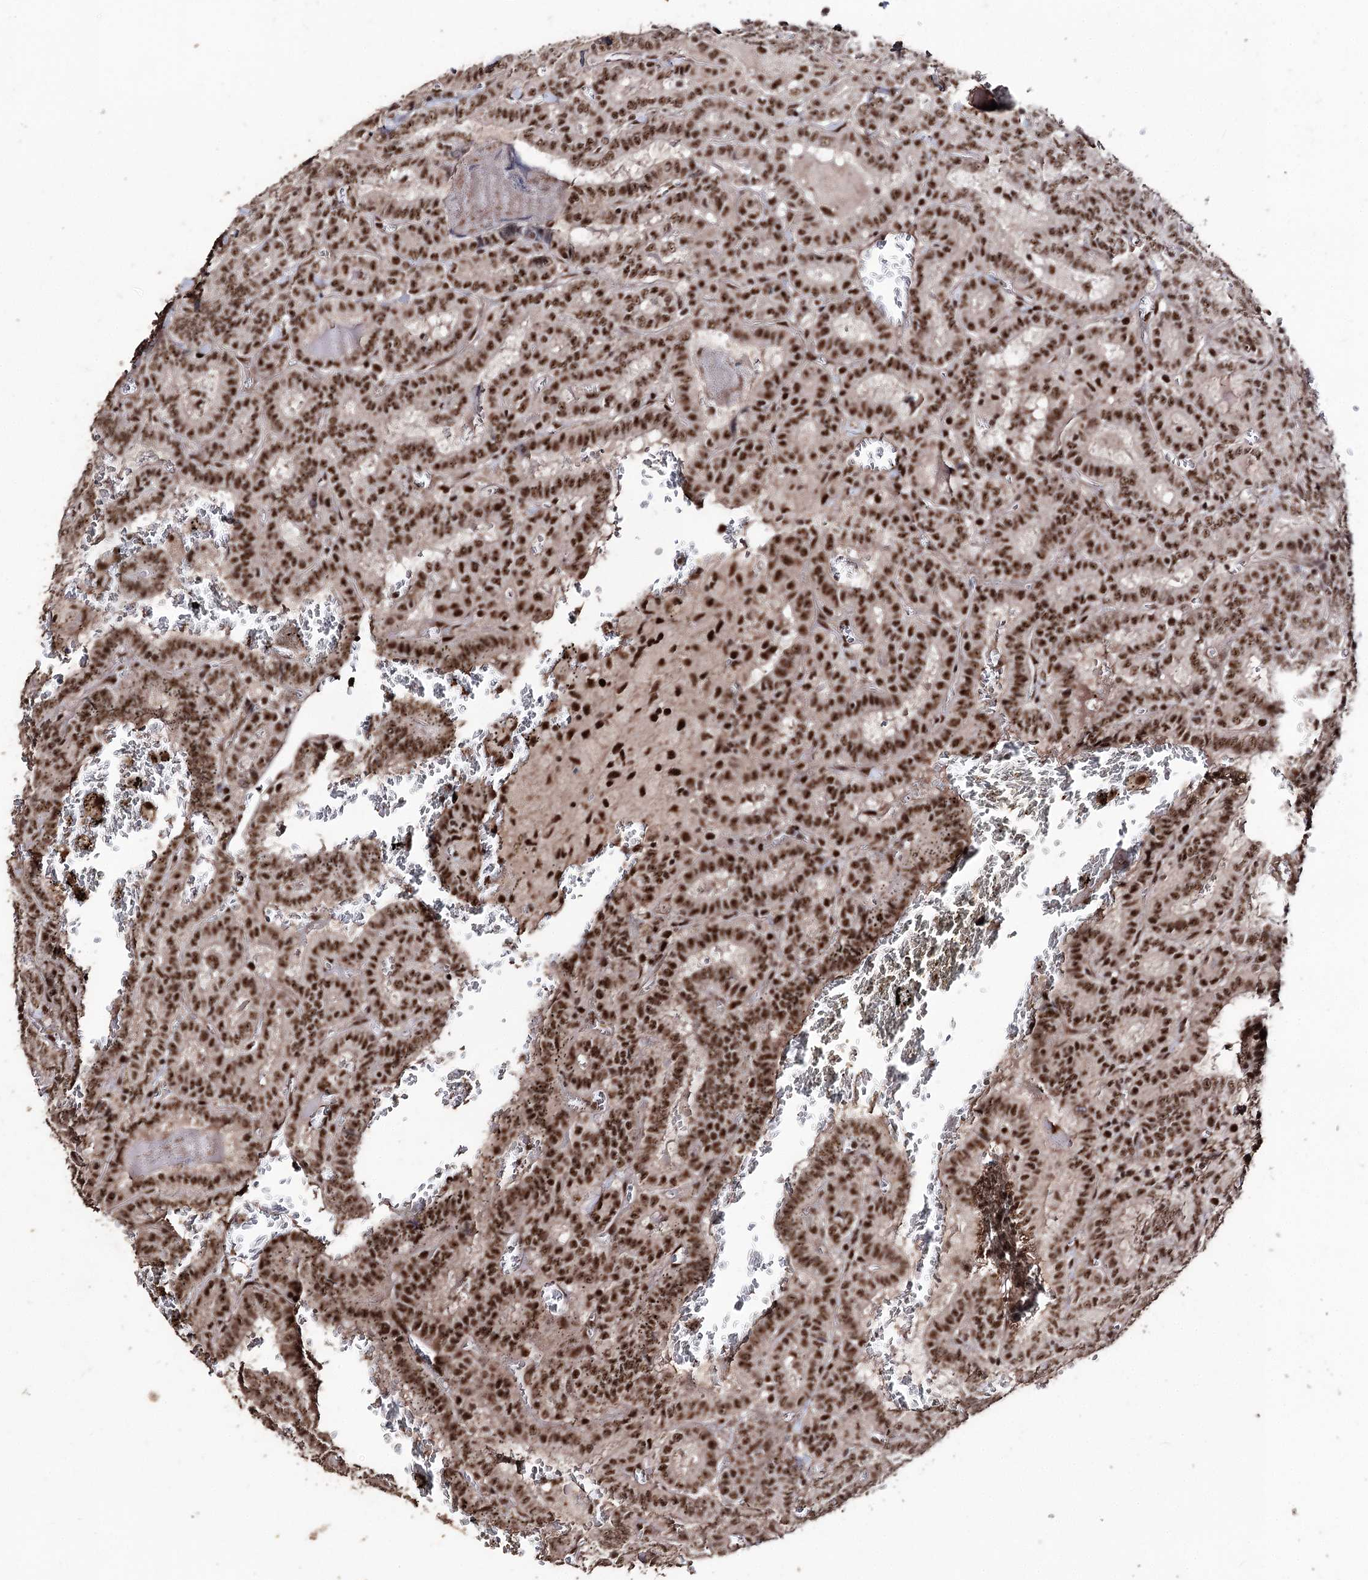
{"staining": {"intensity": "strong", "quantity": ">75%", "location": "nuclear"}, "tissue": "thyroid cancer", "cell_type": "Tumor cells", "image_type": "cancer", "snomed": [{"axis": "morphology", "description": "Papillary adenocarcinoma, NOS"}, {"axis": "topography", "description": "Thyroid gland"}], "caption": "DAB (3,3'-diaminobenzidine) immunohistochemical staining of human thyroid cancer (papillary adenocarcinoma) demonstrates strong nuclear protein positivity in approximately >75% of tumor cells.", "gene": "U2SURP", "patient": {"sex": "female", "age": 72}}